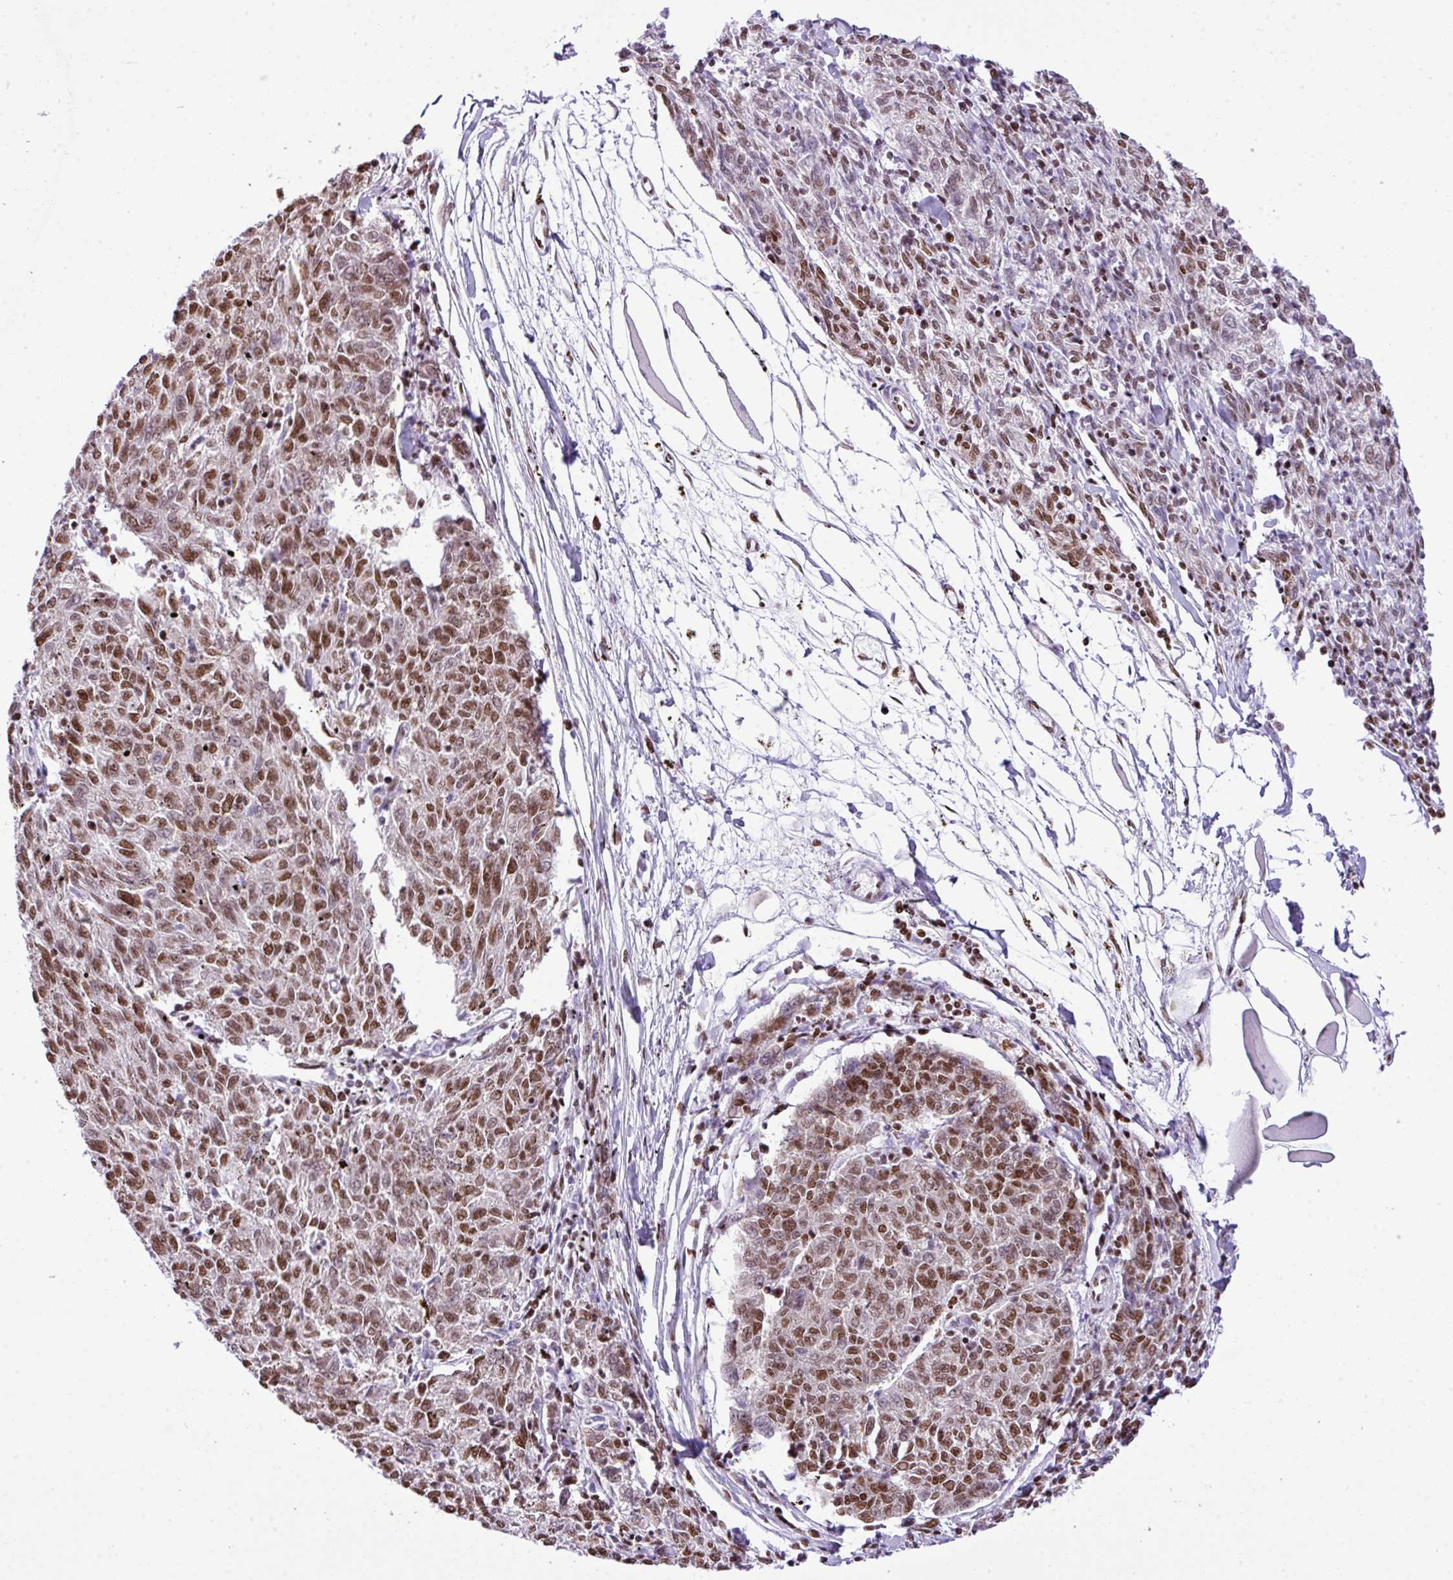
{"staining": {"intensity": "moderate", "quantity": ">75%", "location": "nuclear"}, "tissue": "melanoma", "cell_type": "Tumor cells", "image_type": "cancer", "snomed": [{"axis": "morphology", "description": "Malignant melanoma, NOS"}, {"axis": "topography", "description": "Skin"}], "caption": "Human melanoma stained with a protein marker reveals moderate staining in tumor cells.", "gene": "RARG", "patient": {"sex": "female", "age": 72}}